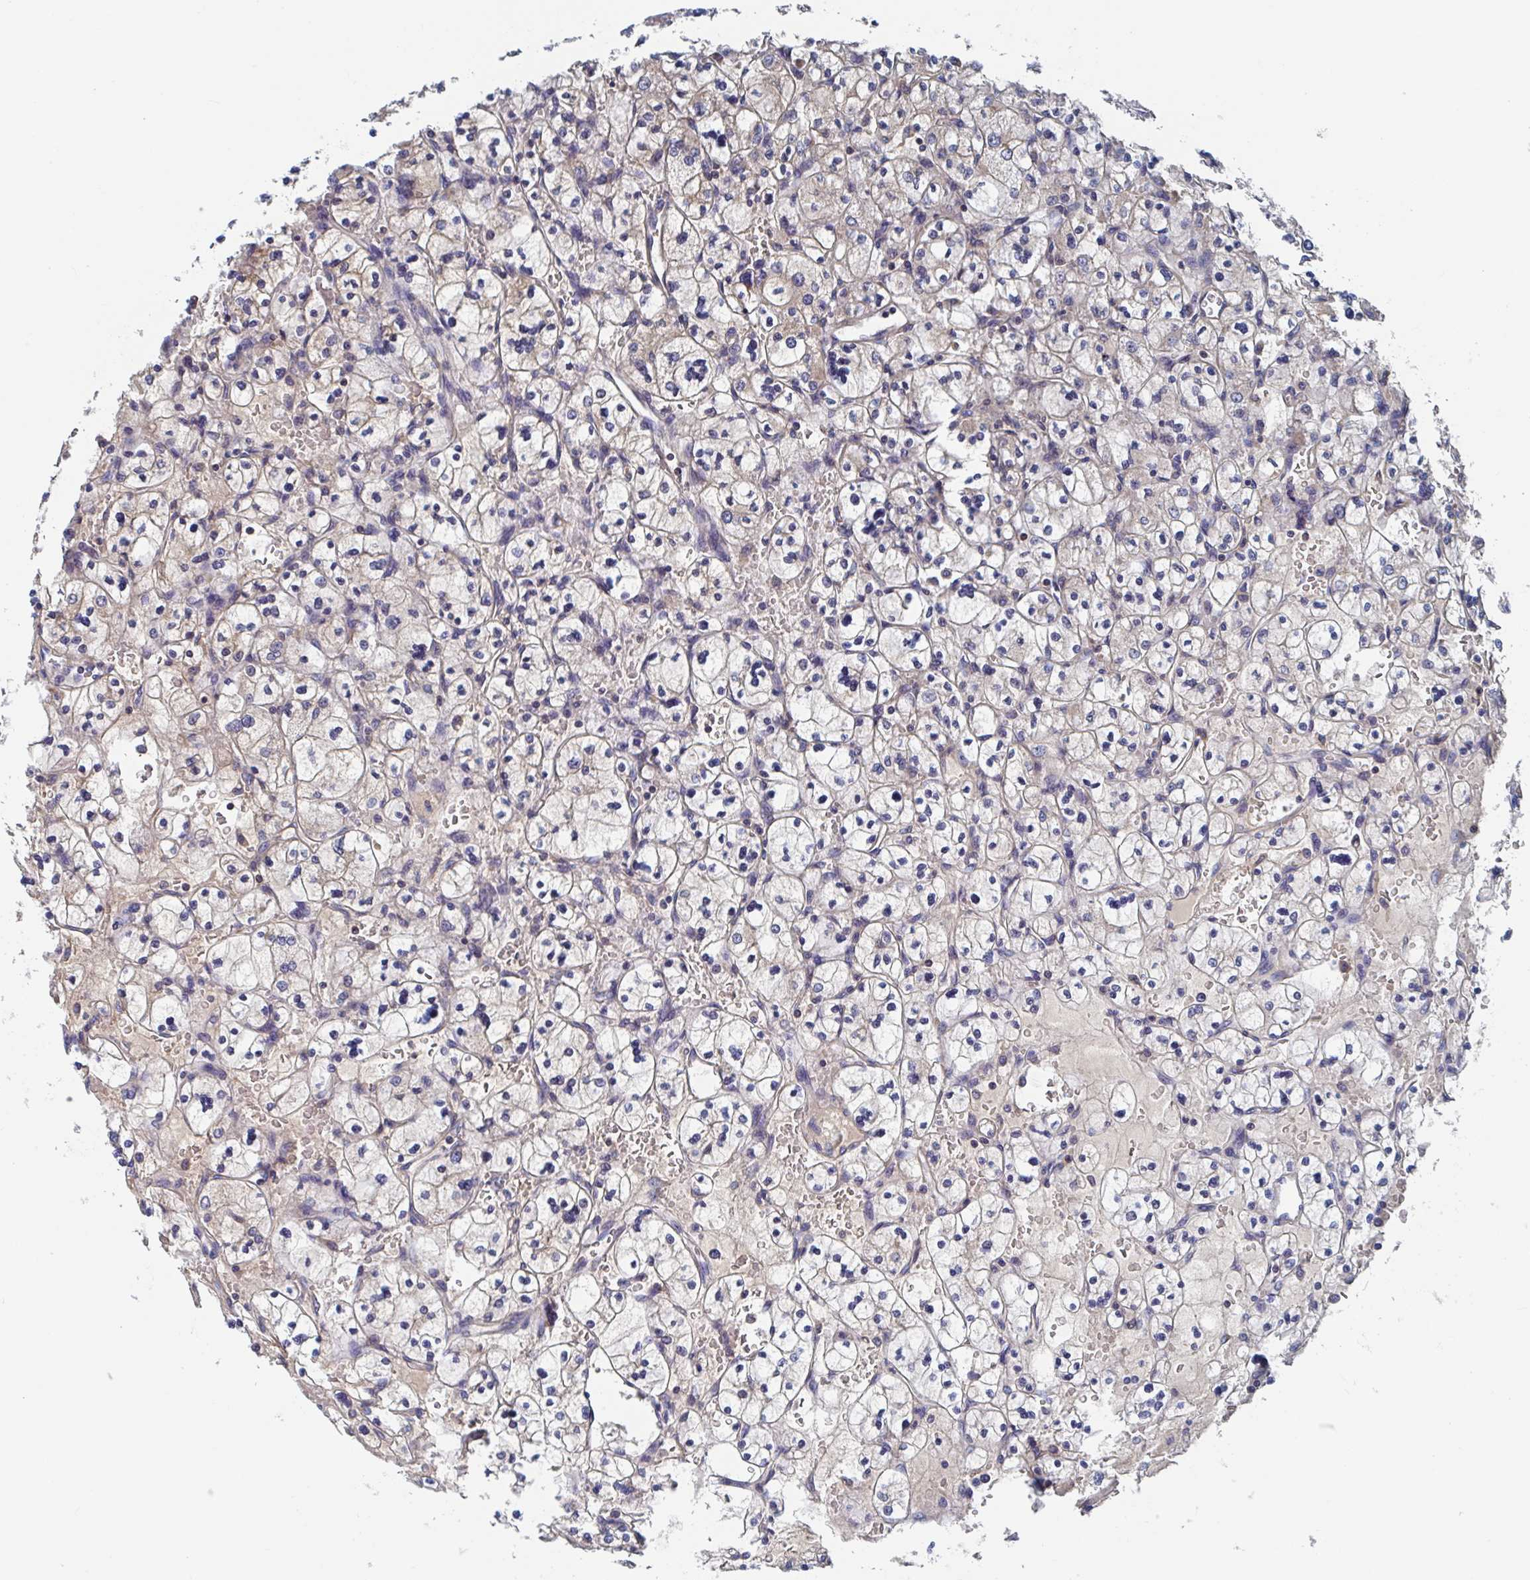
{"staining": {"intensity": "negative", "quantity": "none", "location": "none"}, "tissue": "renal cancer", "cell_type": "Tumor cells", "image_type": "cancer", "snomed": [{"axis": "morphology", "description": "Adenocarcinoma, NOS"}, {"axis": "topography", "description": "Kidney"}], "caption": "Immunohistochemistry histopathology image of neoplastic tissue: human adenocarcinoma (renal) stained with DAB (3,3'-diaminobenzidine) exhibits no significant protein staining in tumor cells.", "gene": "DHRS12", "patient": {"sex": "female", "age": 83}}